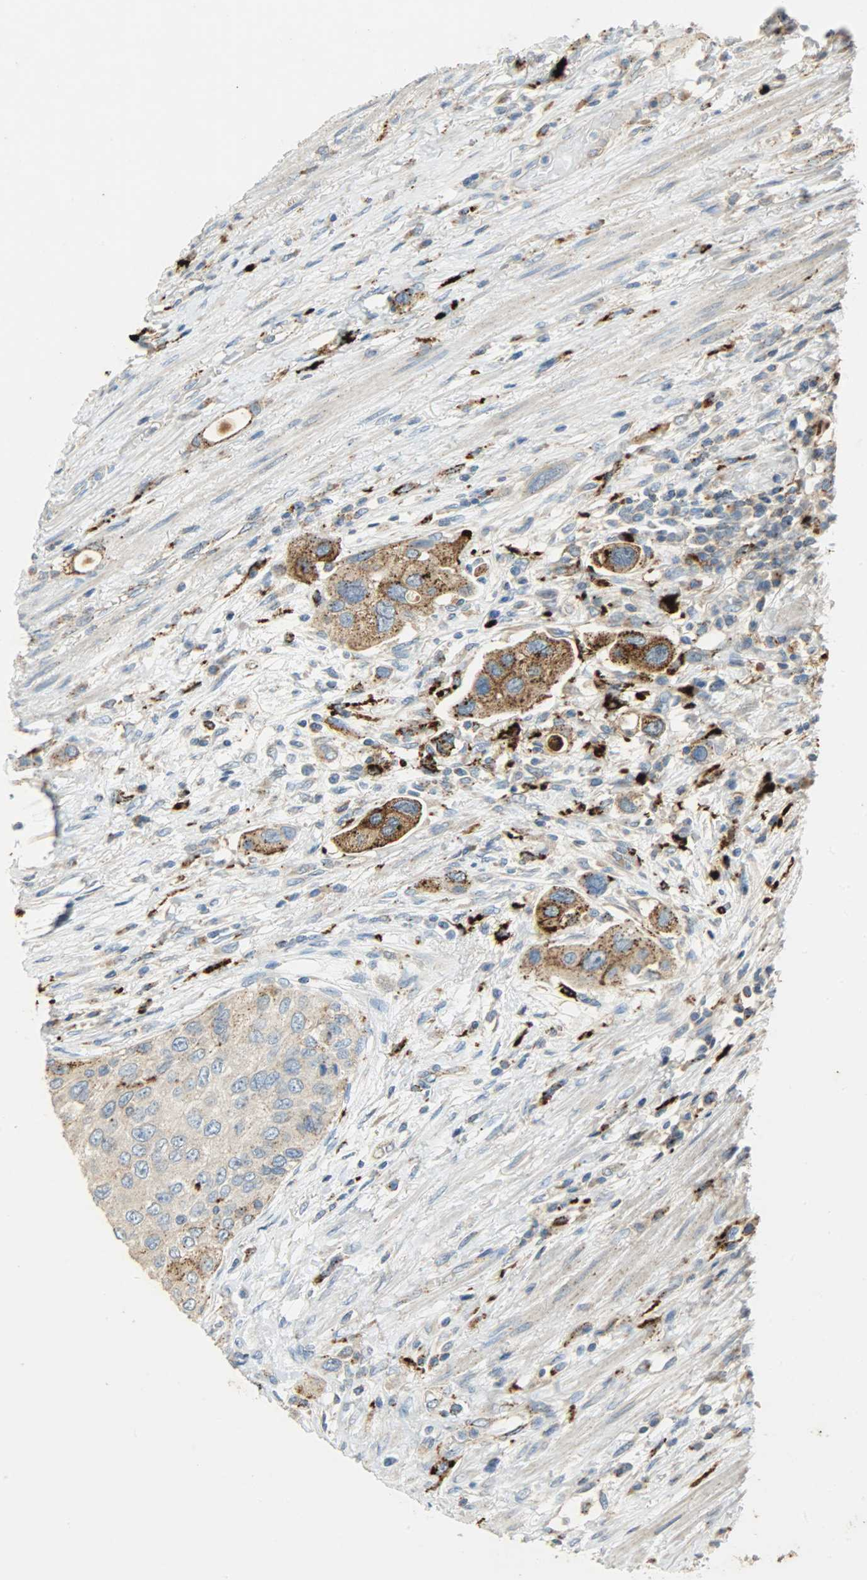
{"staining": {"intensity": "strong", "quantity": "25%-75%", "location": "cytoplasmic/membranous"}, "tissue": "urothelial cancer", "cell_type": "Tumor cells", "image_type": "cancer", "snomed": [{"axis": "morphology", "description": "Urothelial carcinoma, High grade"}, {"axis": "topography", "description": "Urinary bladder"}], "caption": "There is high levels of strong cytoplasmic/membranous expression in tumor cells of urothelial cancer, as demonstrated by immunohistochemical staining (brown color).", "gene": "ASAH1", "patient": {"sex": "female", "age": 56}}